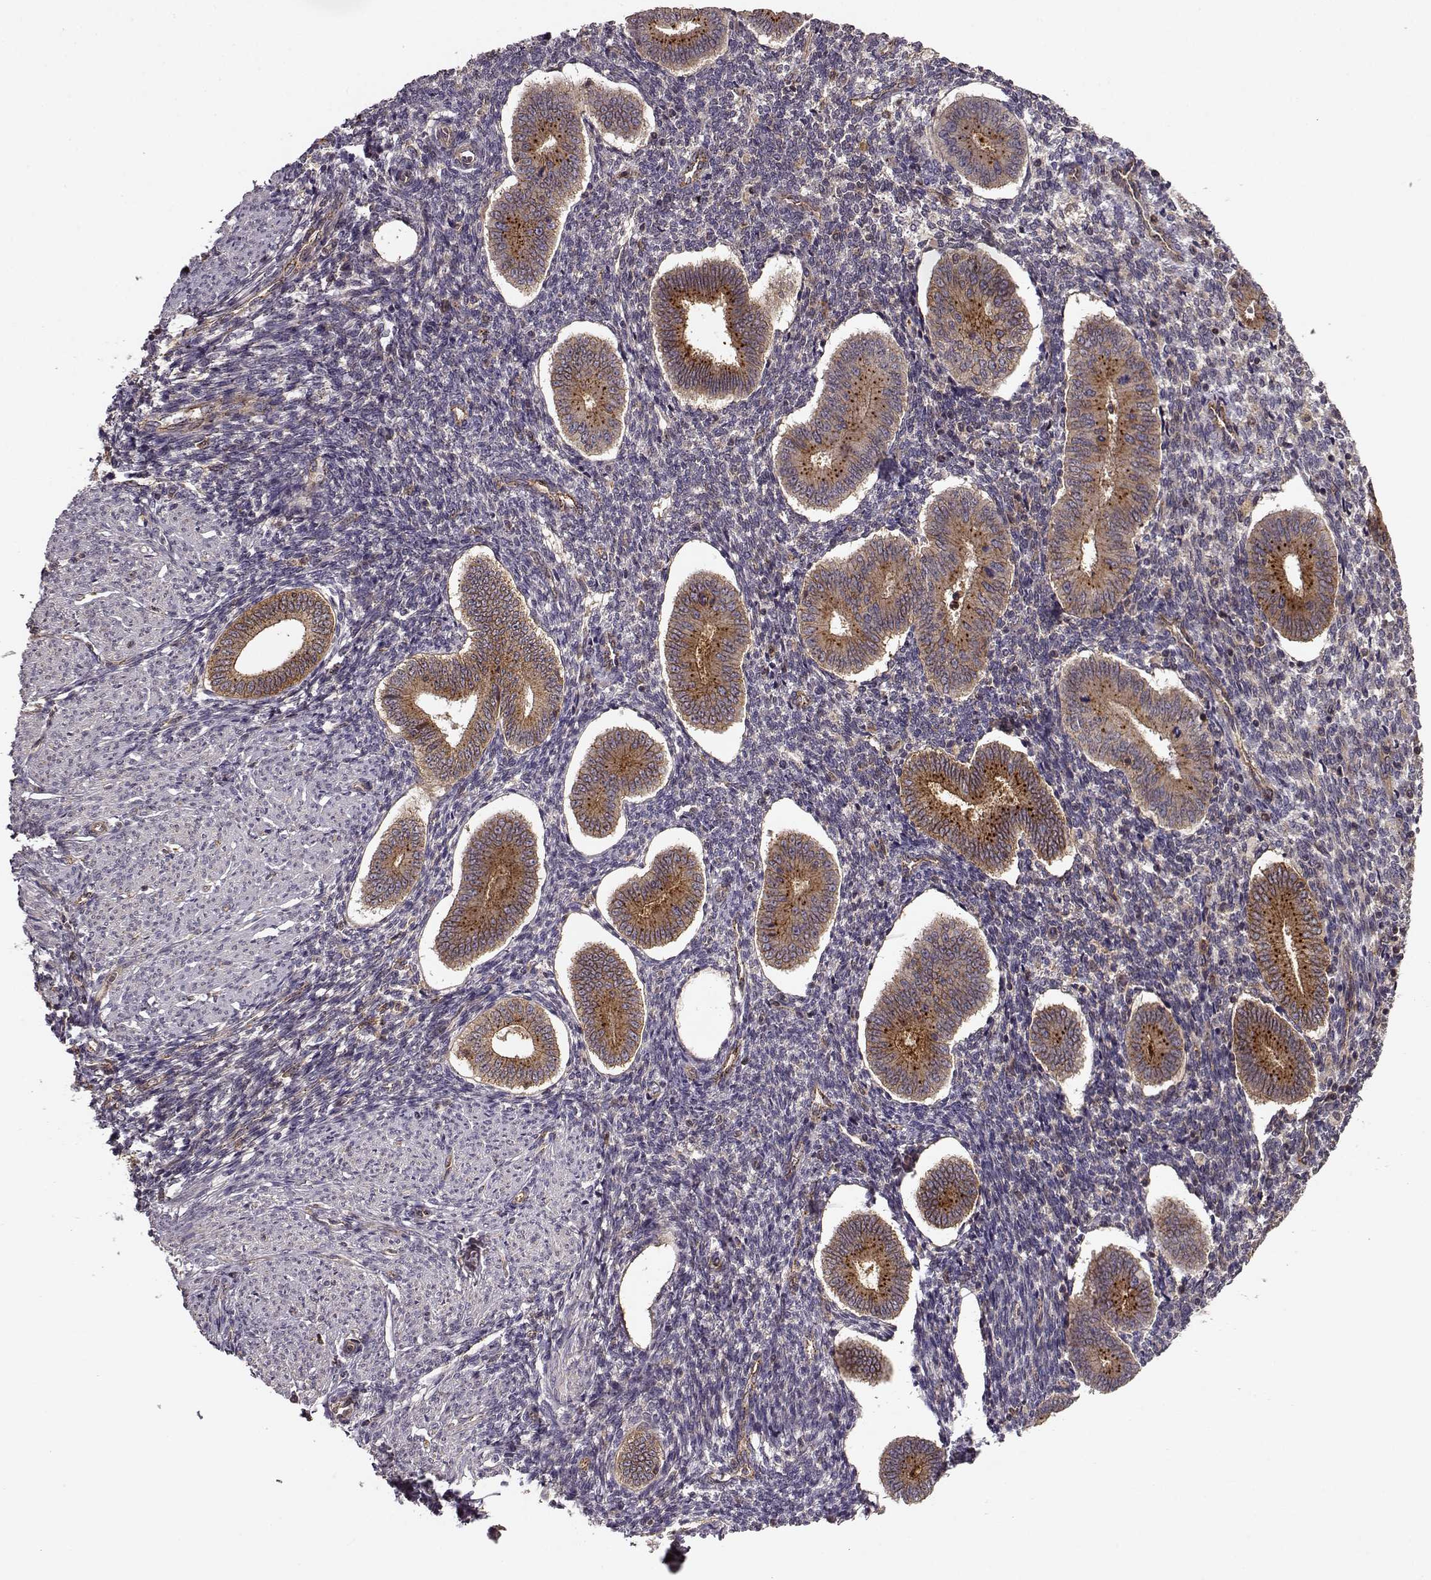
{"staining": {"intensity": "weak", "quantity": "<25%", "location": "cytoplasmic/membranous"}, "tissue": "endometrium", "cell_type": "Cells in endometrial stroma", "image_type": "normal", "snomed": [{"axis": "morphology", "description": "Normal tissue, NOS"}, {"axis": "topography", "description": "Endometrium"}], "caption": "A high-resolution photomicrograph shows IHC staining of unremarkable endometrium, which demonstrates no significant staining in cells in endometrial stroma.", "gene": "IFRD2", "patient": {"sex": "female", "age": 40}}